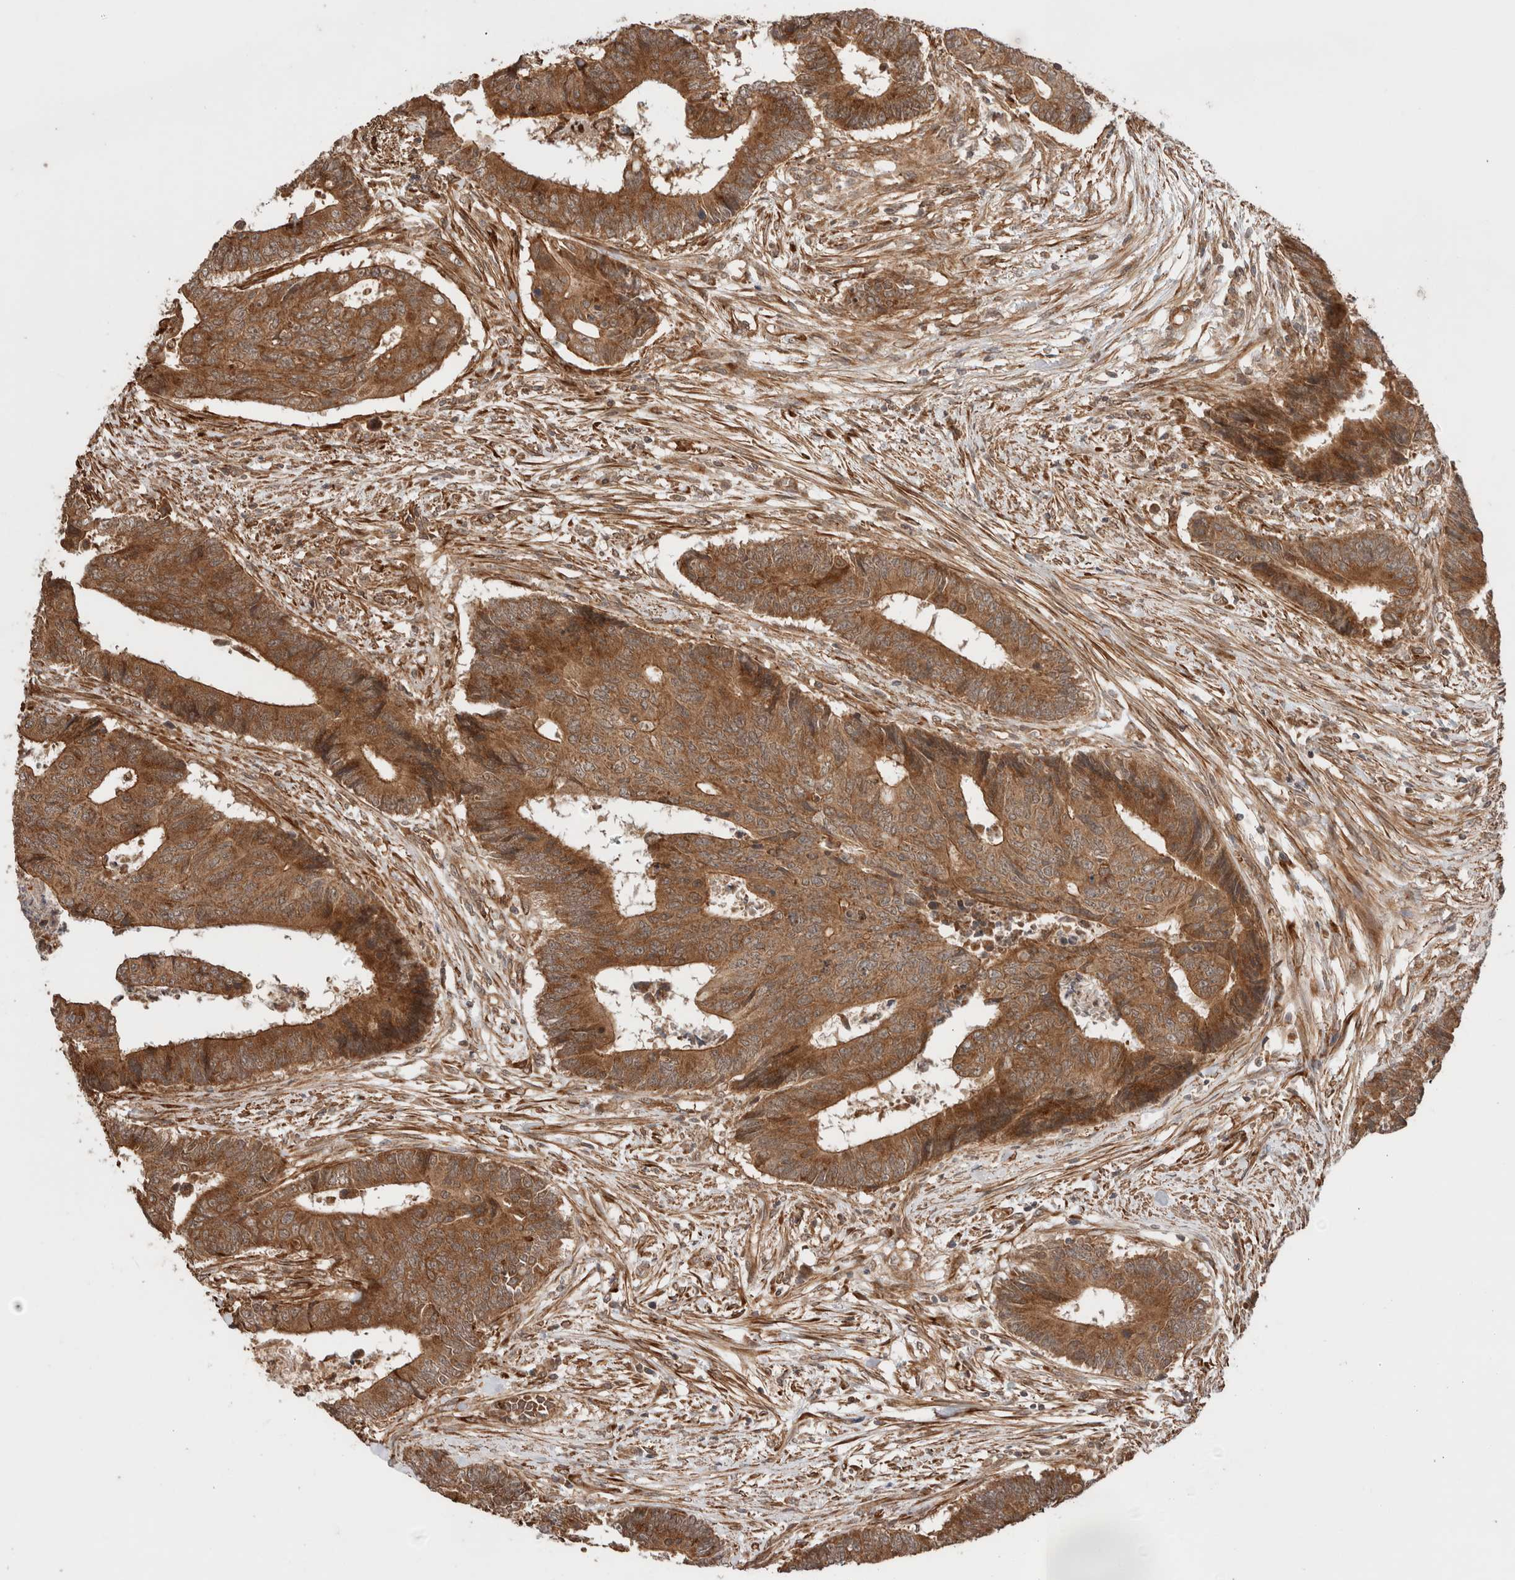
{"staining": {"intensity": "strong", "quantity": ">75%", "location": "cytoplasmic/membranous"}, "tissue": "colorectal cancer", "cell_type": "Tumor cells", "image_type": "cancer", "snomed": [{"axis": "morphology", "description": "Adenocarcinoma, NOS"}, {"axis": "topography", "description": "Rectum"}], "caption": "Tumor cells display high levels of strong cytoplasmic/membranous positivity in approximately >75% of cells in colorectal cancer (adenocarcinoma).", "gene": "ZNF649", "patient": {"sex": "male", "age": 84}}